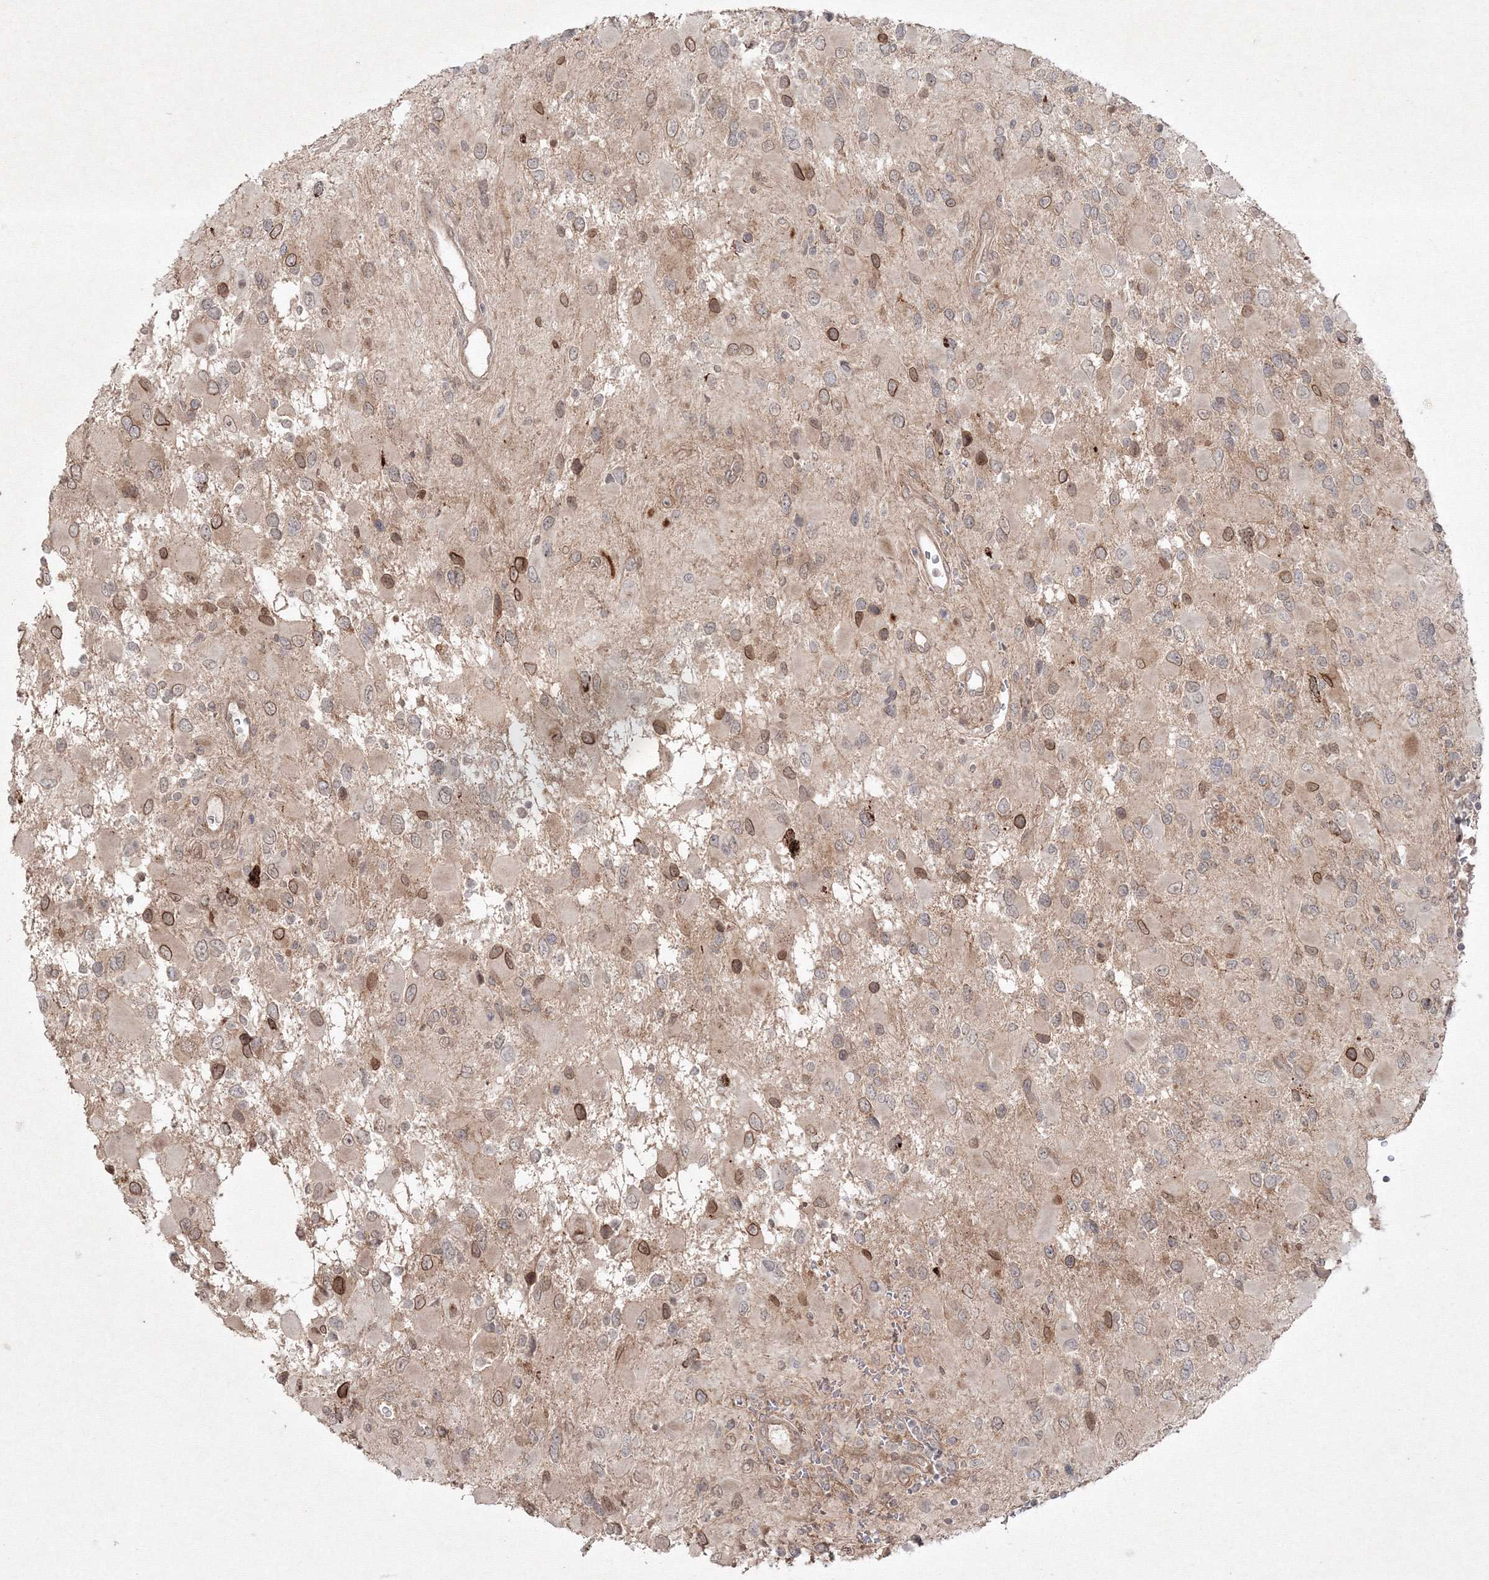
{"staining": {"intensity": "moderate", "quantity": "25%-75%", "location": "cytoplasmic/membranous,nuclear"}, "tissue": "glioma", "cell_type": "Tumor cells", "image_type": "cancer", "snomed": [{"axis": "morphology", "description": "Glioma, malignant, High grade"}, {"axis": "topography", "description": "Brain"}], "caption": "Human glioma stained with a protein marker shows moderate staining in tumor cells.", "gene": "KIF20A", "patient": {"sex": "male", "age": 53}}